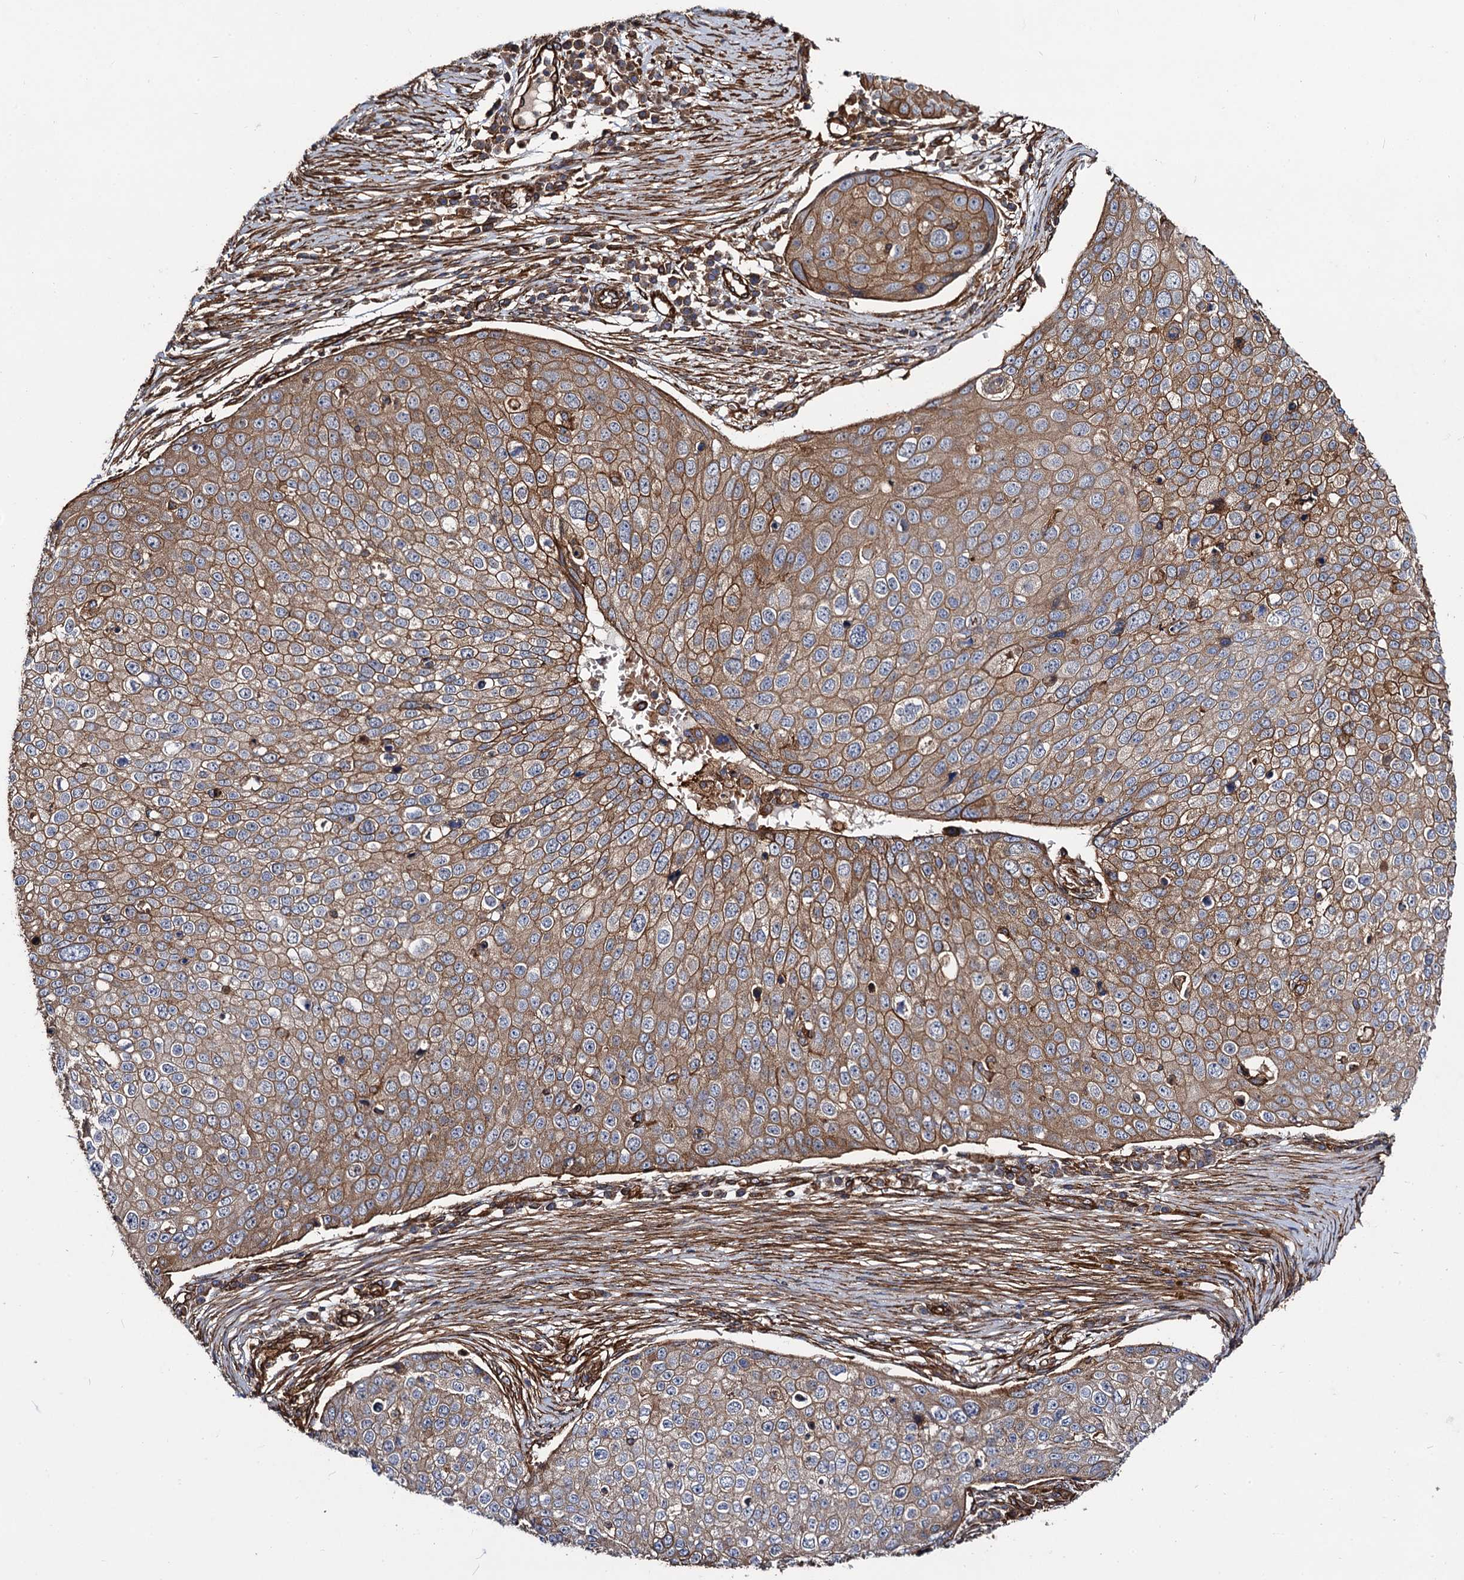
{"staining": {"intensity": "moderate", "quantity": ">75%", "location": "cytoplasmic/membranous"}, "tissue": "skin cancer", "cell_type": "Tumor cells", "image_type": "cancer", "snomed": [{"axis": "morphology", "description": "Squamous cell carcinoma, NOS"}, {"axis": "topography", "description": "Skin"}], "caption": "Immunohistochemistry (IHC) photomicrograph of neoplastic tissue: human skin cancer (squamous cell carcinoma) stained using IHC demonstrates medium levels of moderate protein expression localized specifically in the cytoplasmic/membranous of tumor cells, appearing as a cytoplasmic/membranous brown color.", "gene": "CIP2A", "patient": {"sex": "male", "age": 71}}